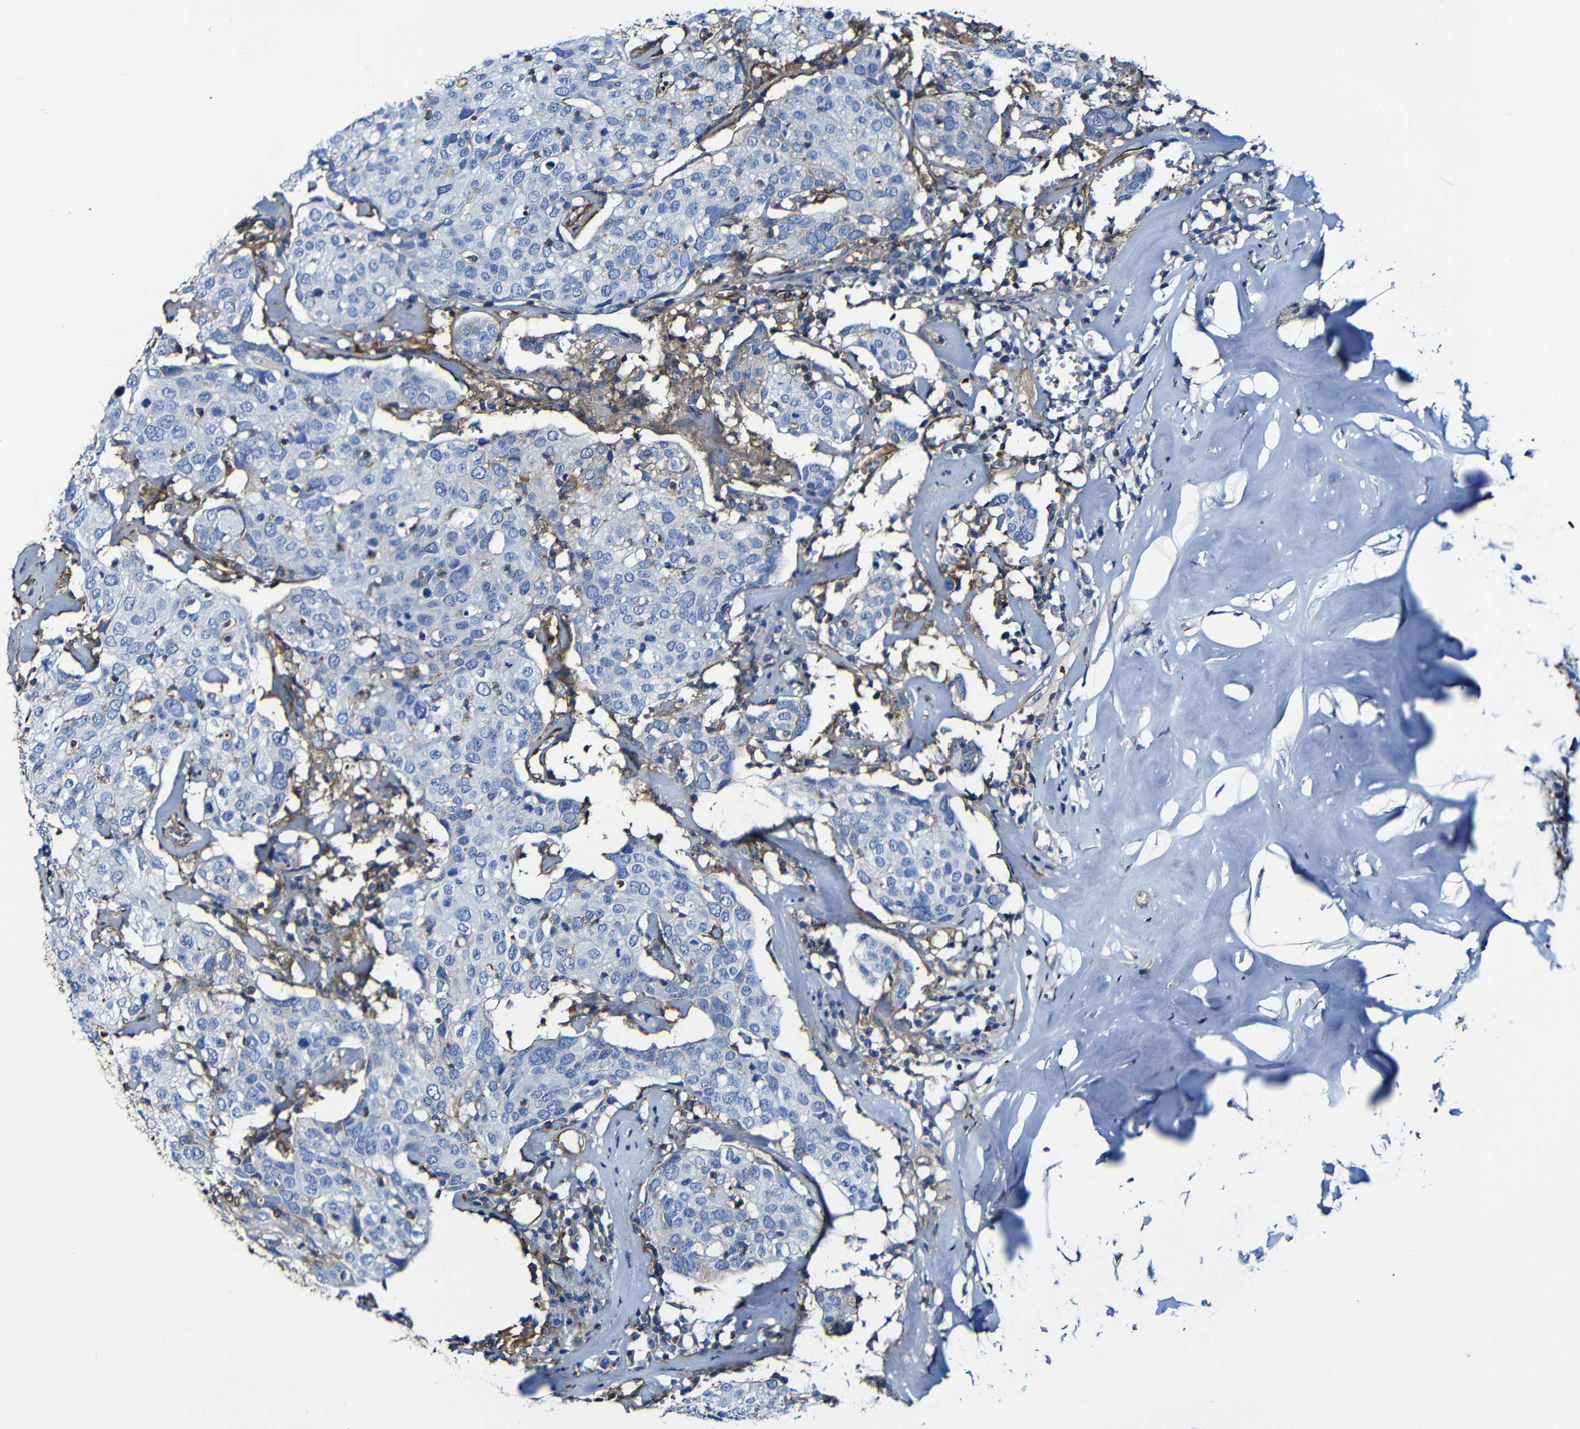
{"staining": {"intensity": "negative", "quantity": "none", "location": "none"}, "tissue": "head and neck cancer", "cell_type": "Tumor cells", "image_type": "cancer", "snomed": [{"axis": "morphology", "description": "Adenocarcinoma, NOS"}, {"axis": "topography", "description": "Salivary gland"}, {"axis": "topography", "description": "Head-Neck"}], "caption": "This is an immunohistochemistry (IHC) photomicrograph of head and neck cancer. There is no positivity in tumor cells.", "gene": "MSN", "patient": {"sex": "female", "age": 65}}